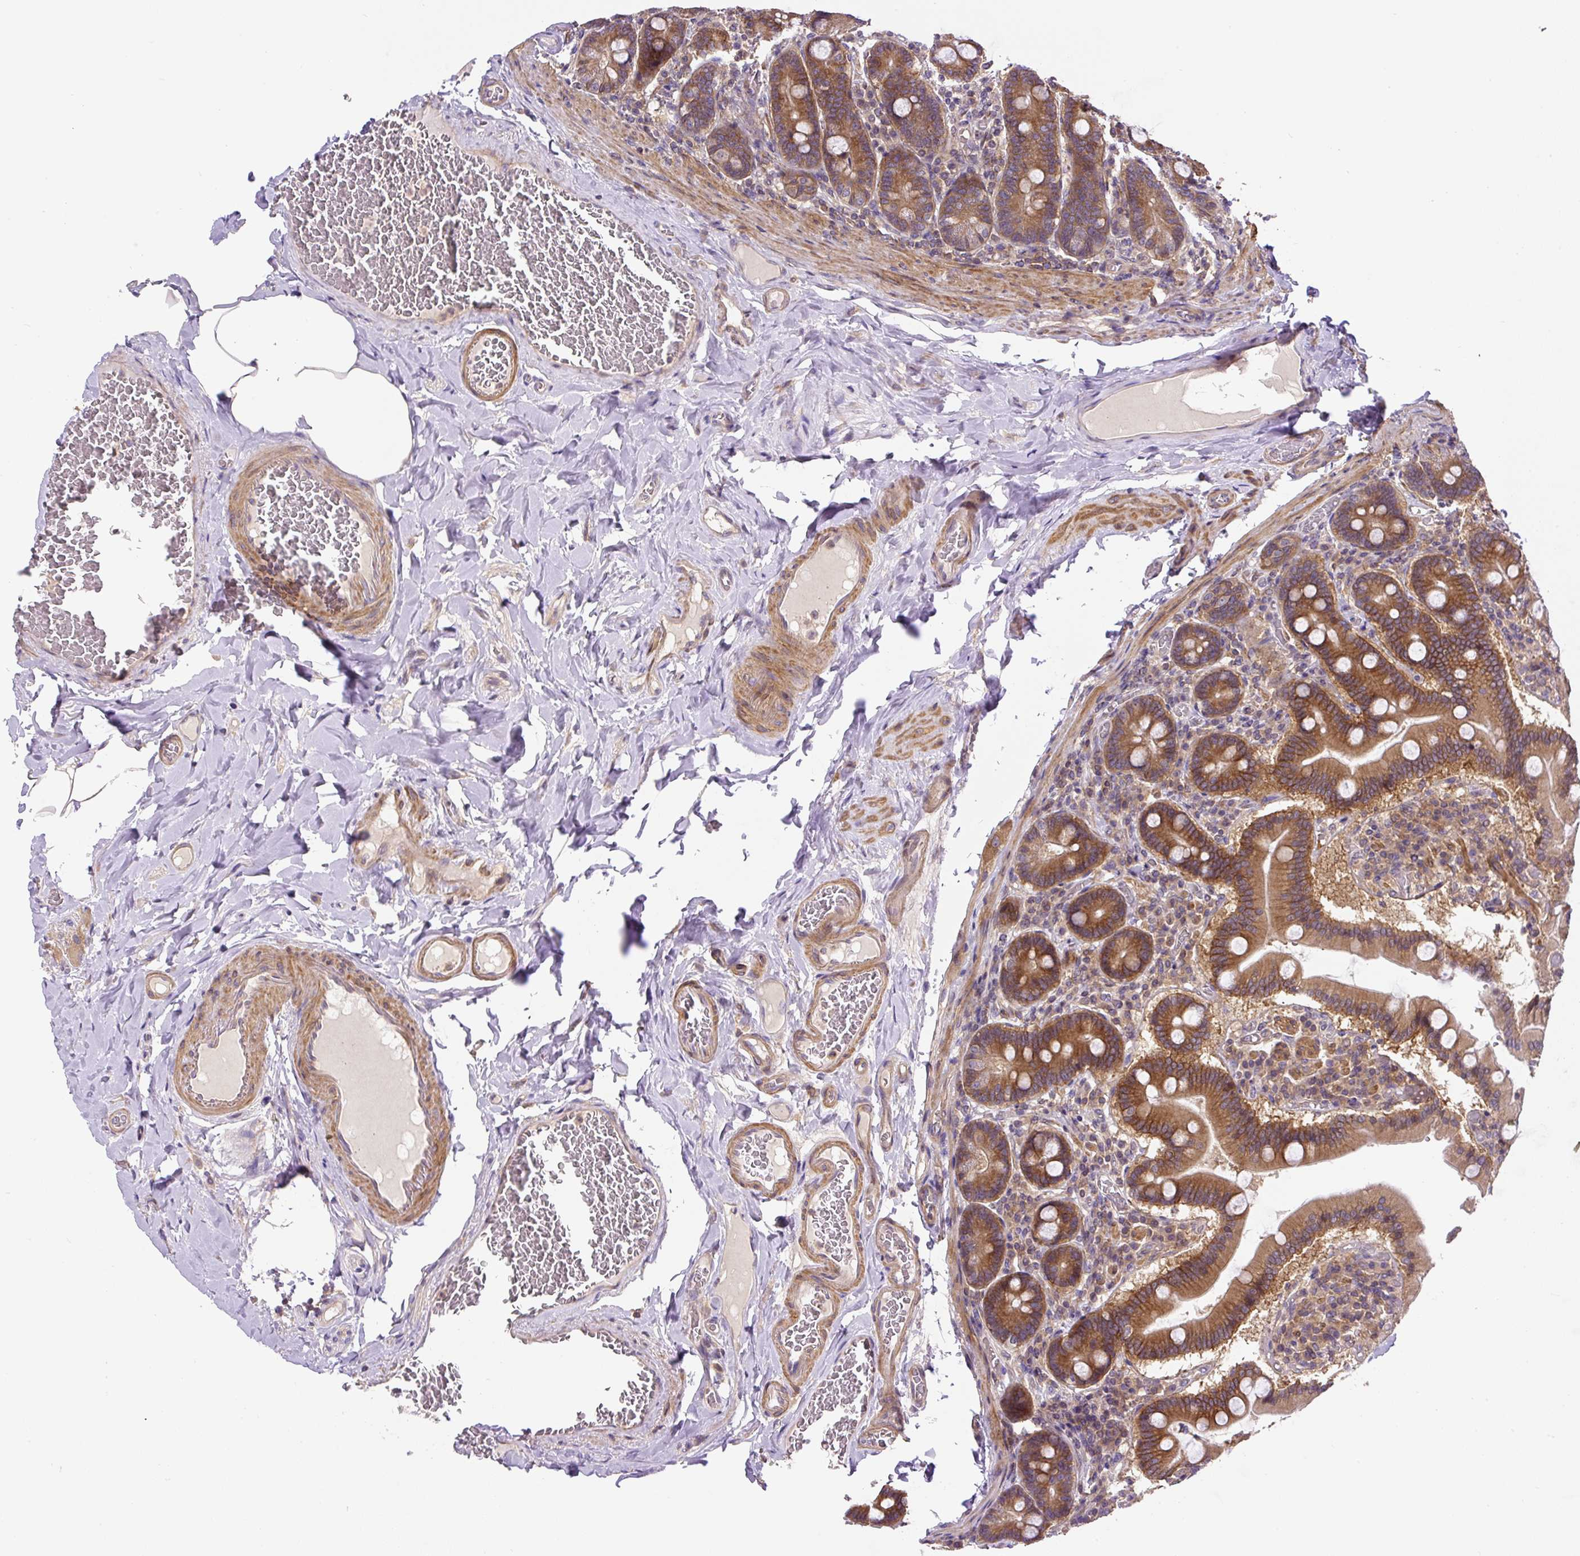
{"staining": {"intensity": "moderate", "quantity": ">75%", "location": "cytoplasmic/membranous"}, "tissue": "duodenum", "cell_type": "Glandular cells", "image_type": "normal", "snomed": [{"axis": "morphology", "description": "Normal tissue, NOS"}, {"axis": "topography", "description": "Duodenum"}], "caption": "Protein expression analysis of unremarkable duodenum exhibits moderate cytoplasmic/membranous positivity in about >75% of glandular cells.", "gene": "CCDC28A", "patient": {"sex": "female", "age": 62}}